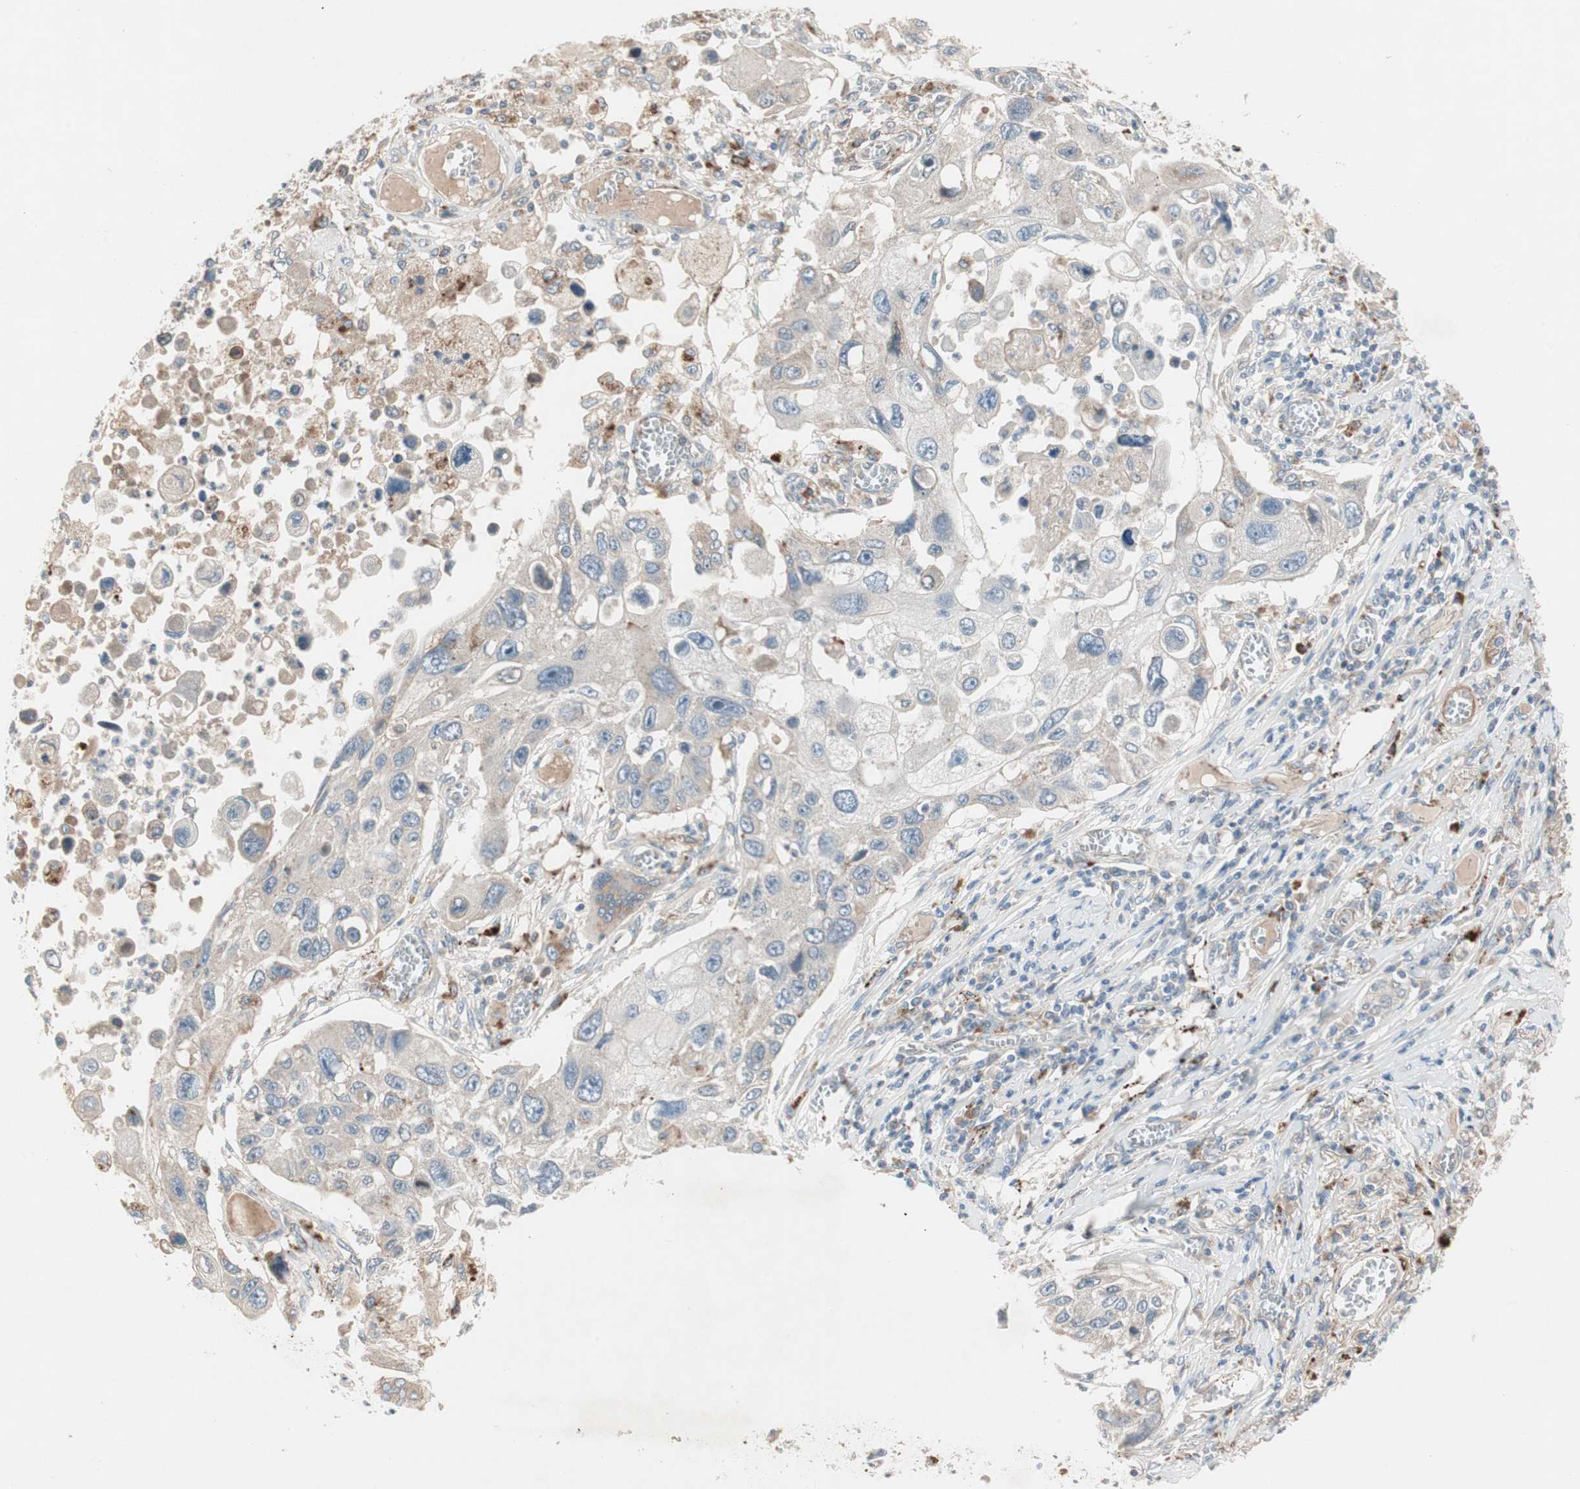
{"staining": {"intensity": "weak", "quantity": "25%-75%", "location": "cytoplasmic/membranous"}, "tissue": "lung cancer", "cell_type": "Tumor cells", "image_type": "cancer", "snomed": [{"axis": "morphology", "description": "Squamous cell carcinoma, NOS"}, {"axis": "topography", "description": "Lung"}], "caption": "IHC (DAB) staining of squamous cell carcinoma (lung) reveals weak cytoplasmic/membranous protein expression in about 25%-75% of tumor cells.", "gene": "FGFR4", "patient": {"sex": "male", "age": 71}}